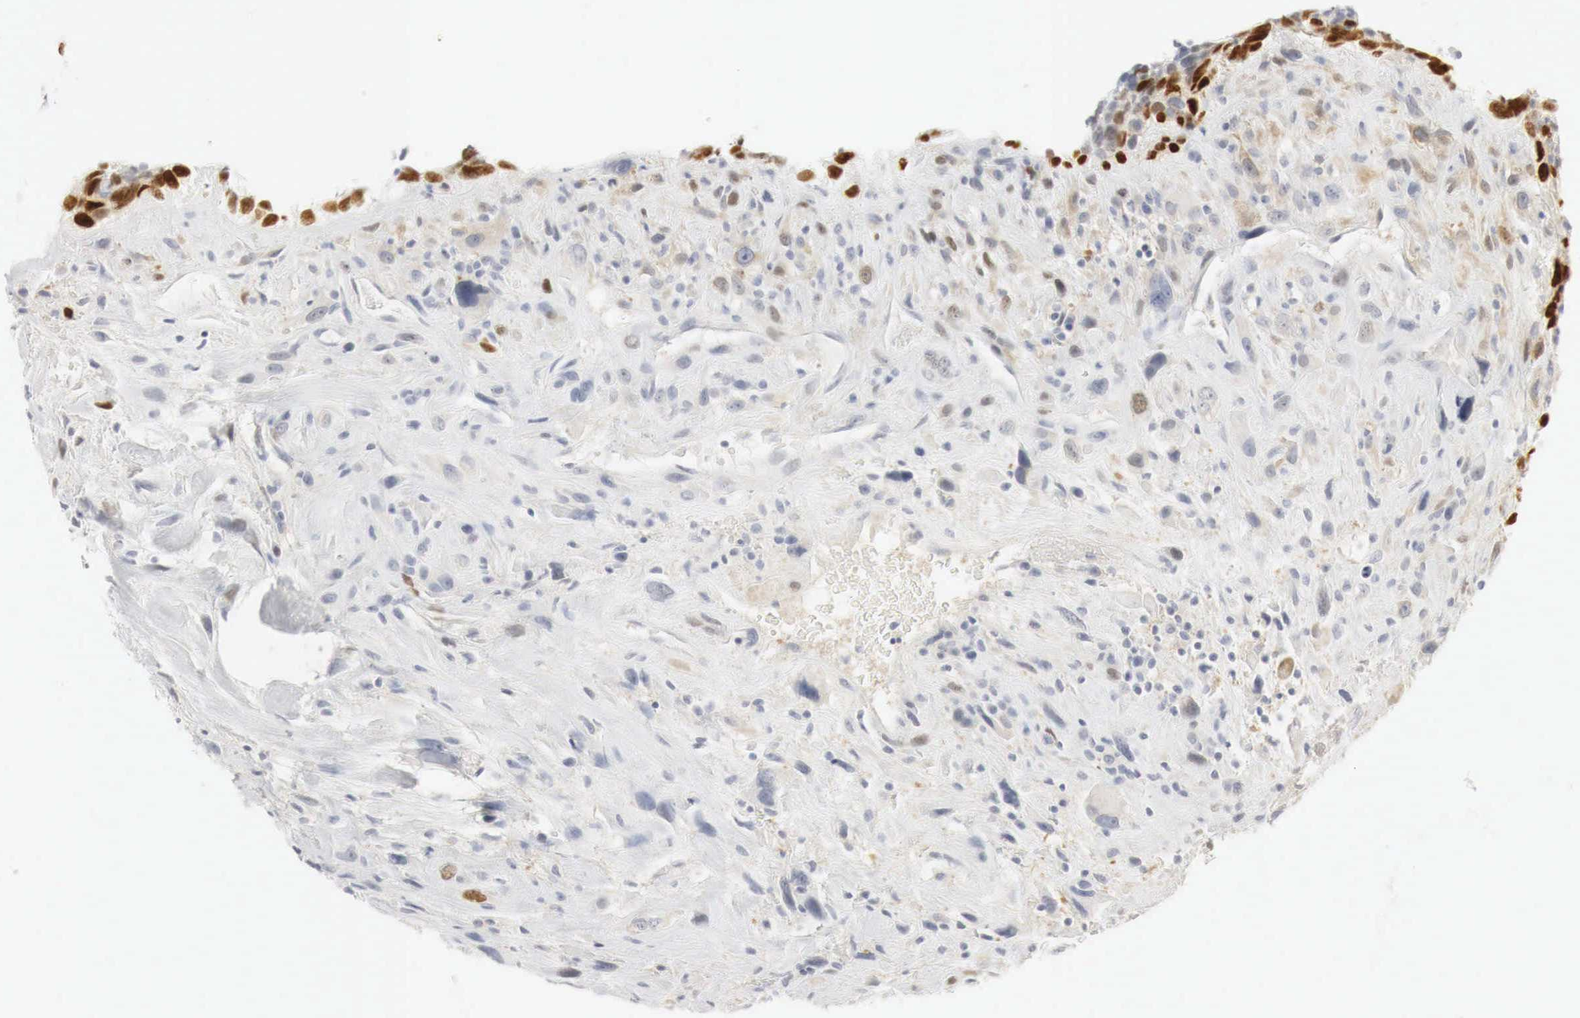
{"staining": {"intensity": "weak", "quantity": "25%-75%", "location": "cytoplasmic/membranous,nuclear"}, "tissue": "breast cancer", "cell_type": "Tumor cells", "image_type": "cancer", "snomed": [{"axis": "morphology", "description": "Neoplasm, malignant, NOS"}, {"axis": "topography", "description": "Breast"}], "caption": "A micrograph of human breast cancer stained for a protein shows weak cytoplasmic/membranous and nuclear brown staining in tumor cells. (DAB = brown stain, brightfield microscopy at high magnification).", "gene": "TP63", "patient": {"sex": "female", "age": 50}}